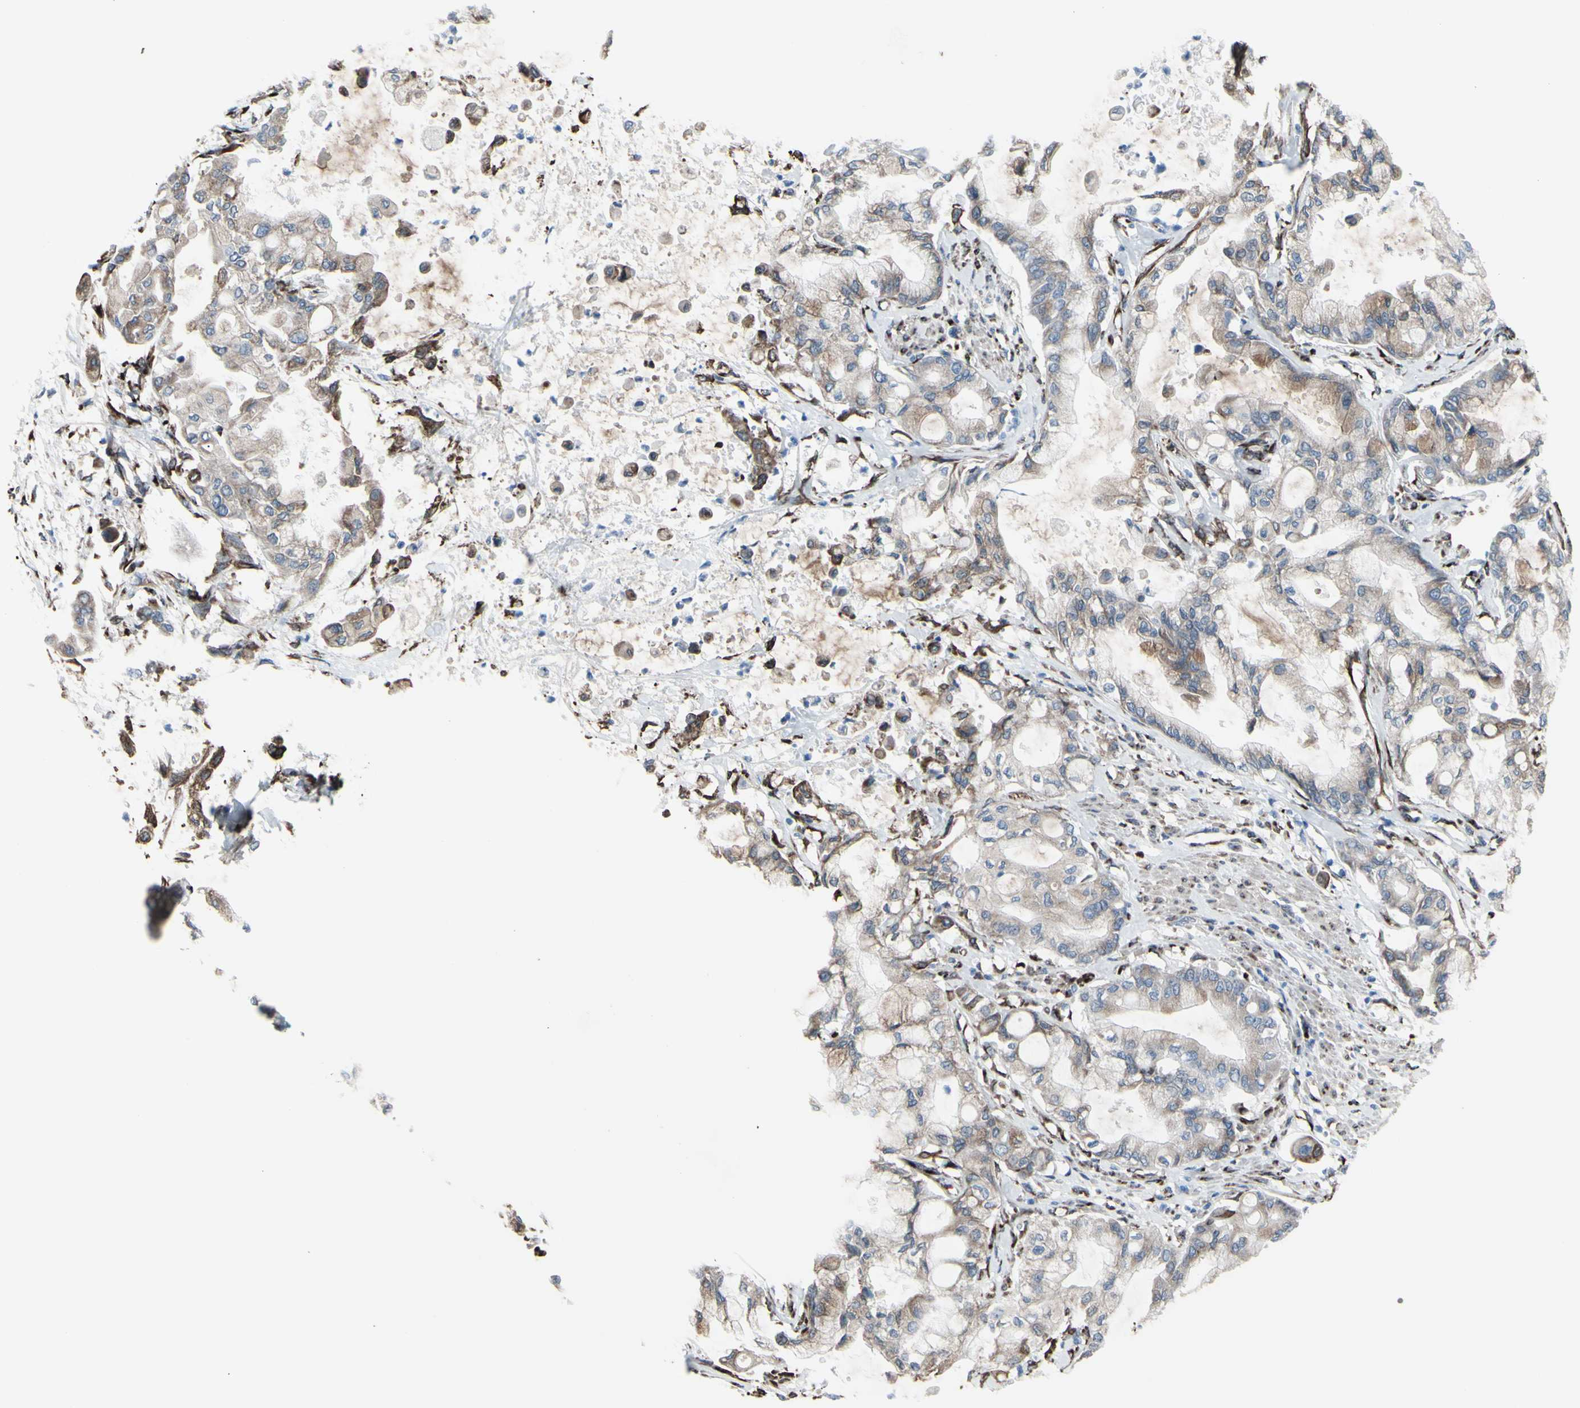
{"staining": {"intensity": "moderate", "quantity": ">75%", "location": "cytoplasmic/membranous"}, "tissue": "pancreatic cancer", "cell_type": "Tumor cells", "image_type": "cancer", "snomed": [{"axis": "morphology", "description": "Adenocarcinoma, NOS"}, {"axis": "morphology", "description": "Adenocarcinoma, metastatic, NOS"}, {"axis": "topography", "description": "Lymph node"}, {"axis": "topography", "description": "Pancreas"}, {"axis": "topography", "description": "Duodenum"}], "caption": "A high-resolution image shows immunohistochemistry (IHC) staining of pancreatic metastatic adenocarcinoma, which displays moderate cytoplasmic/membranous staining in approximately >75% of tumor cells.", "gene": "GLG1", "patient": {"sex": "female", "age": 64}}